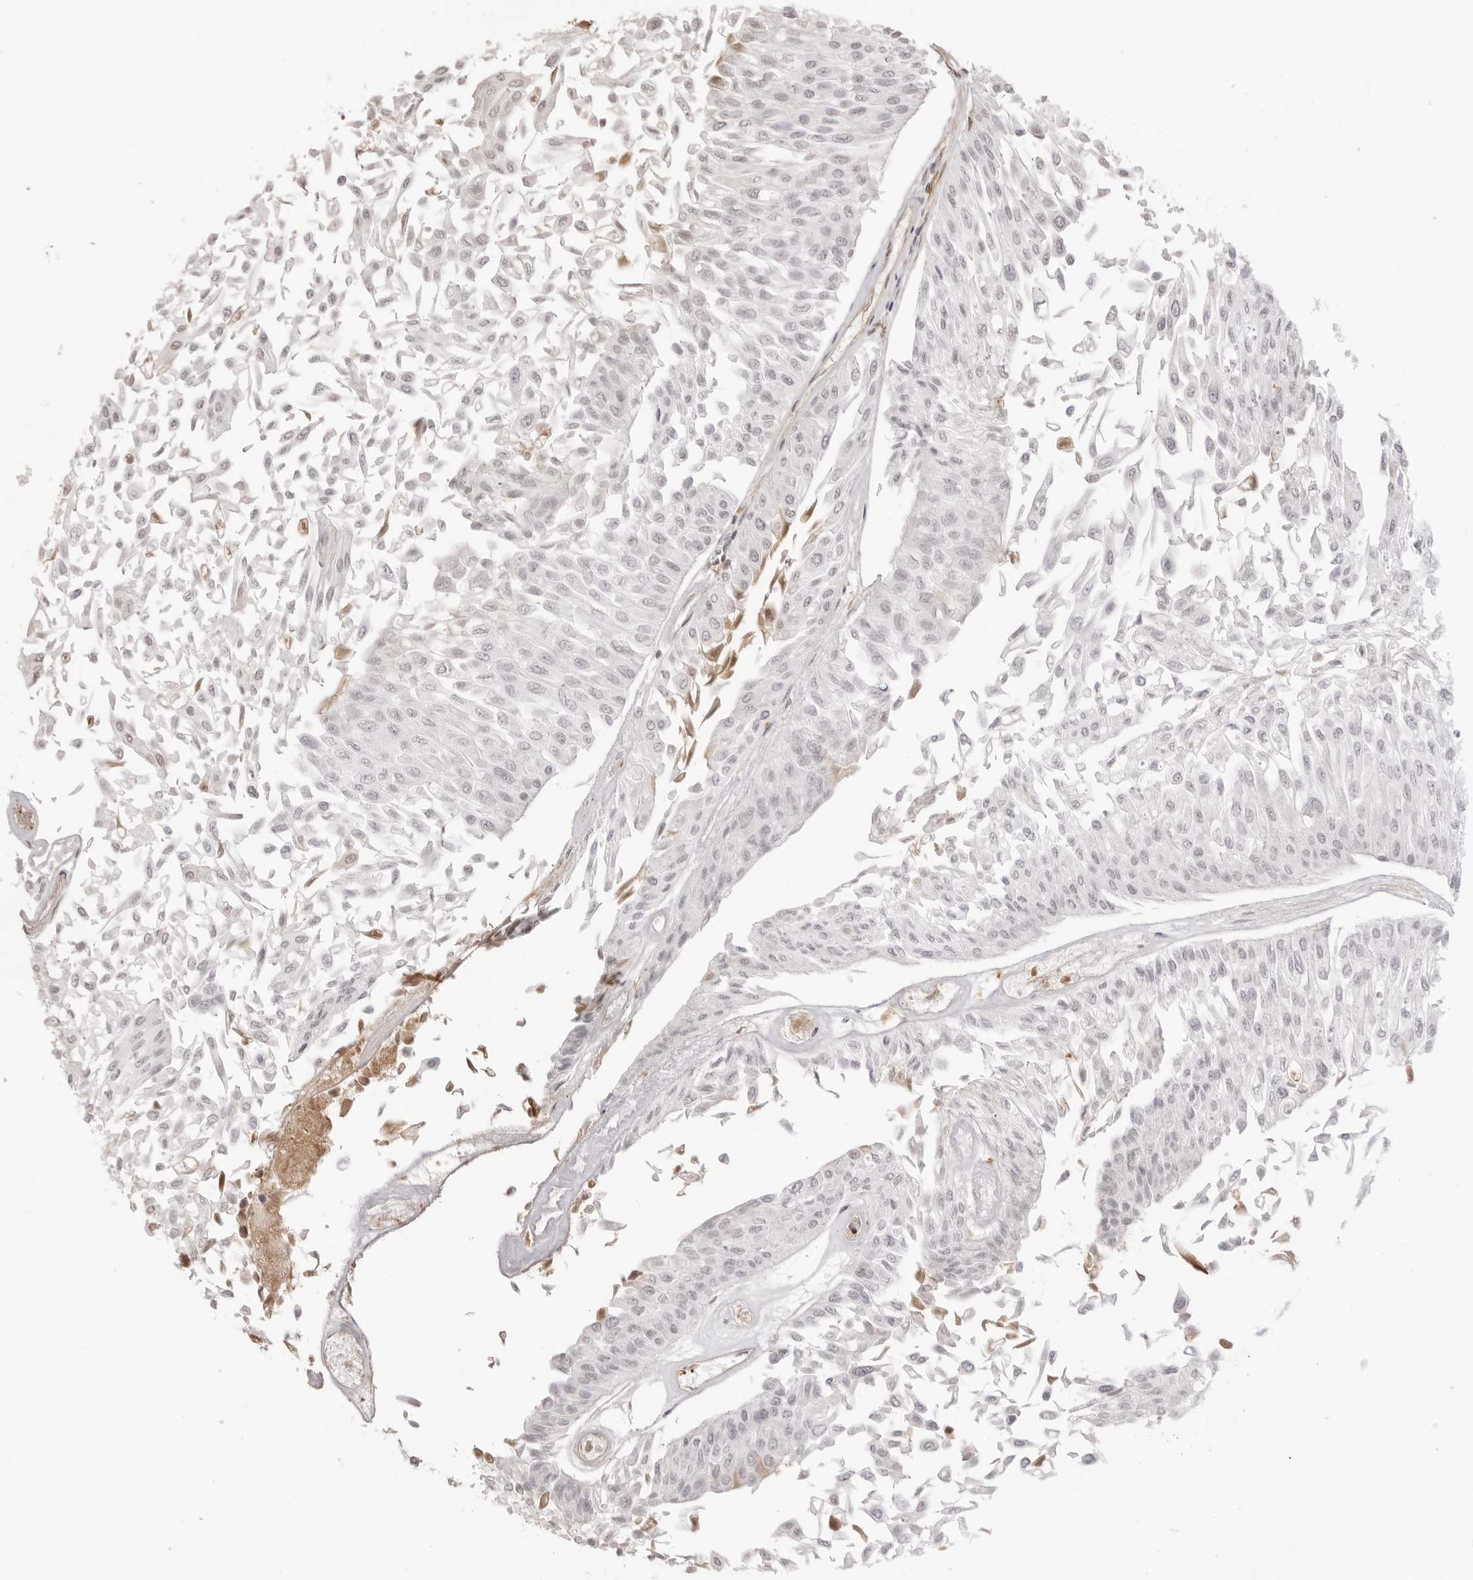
{"staining": {"intensity": "negative", "quantity": "none", "location": "none"}, "tissue": "urothelial cancer", "cell_type": "Tumor cells", "image_type": "cancer", "snomed": [{"axis": "morphology", "description": "Urothelial carcinoma, Low grade"}, {"axis": "topography", "description": "Urinary bladder"}], "caption": "Human urothelial cancer stained for a protein using IHC exhibits no expression in tumor cells.", "gene": "DYNLT5", "patient": {"sex": "male", "age": 67}}